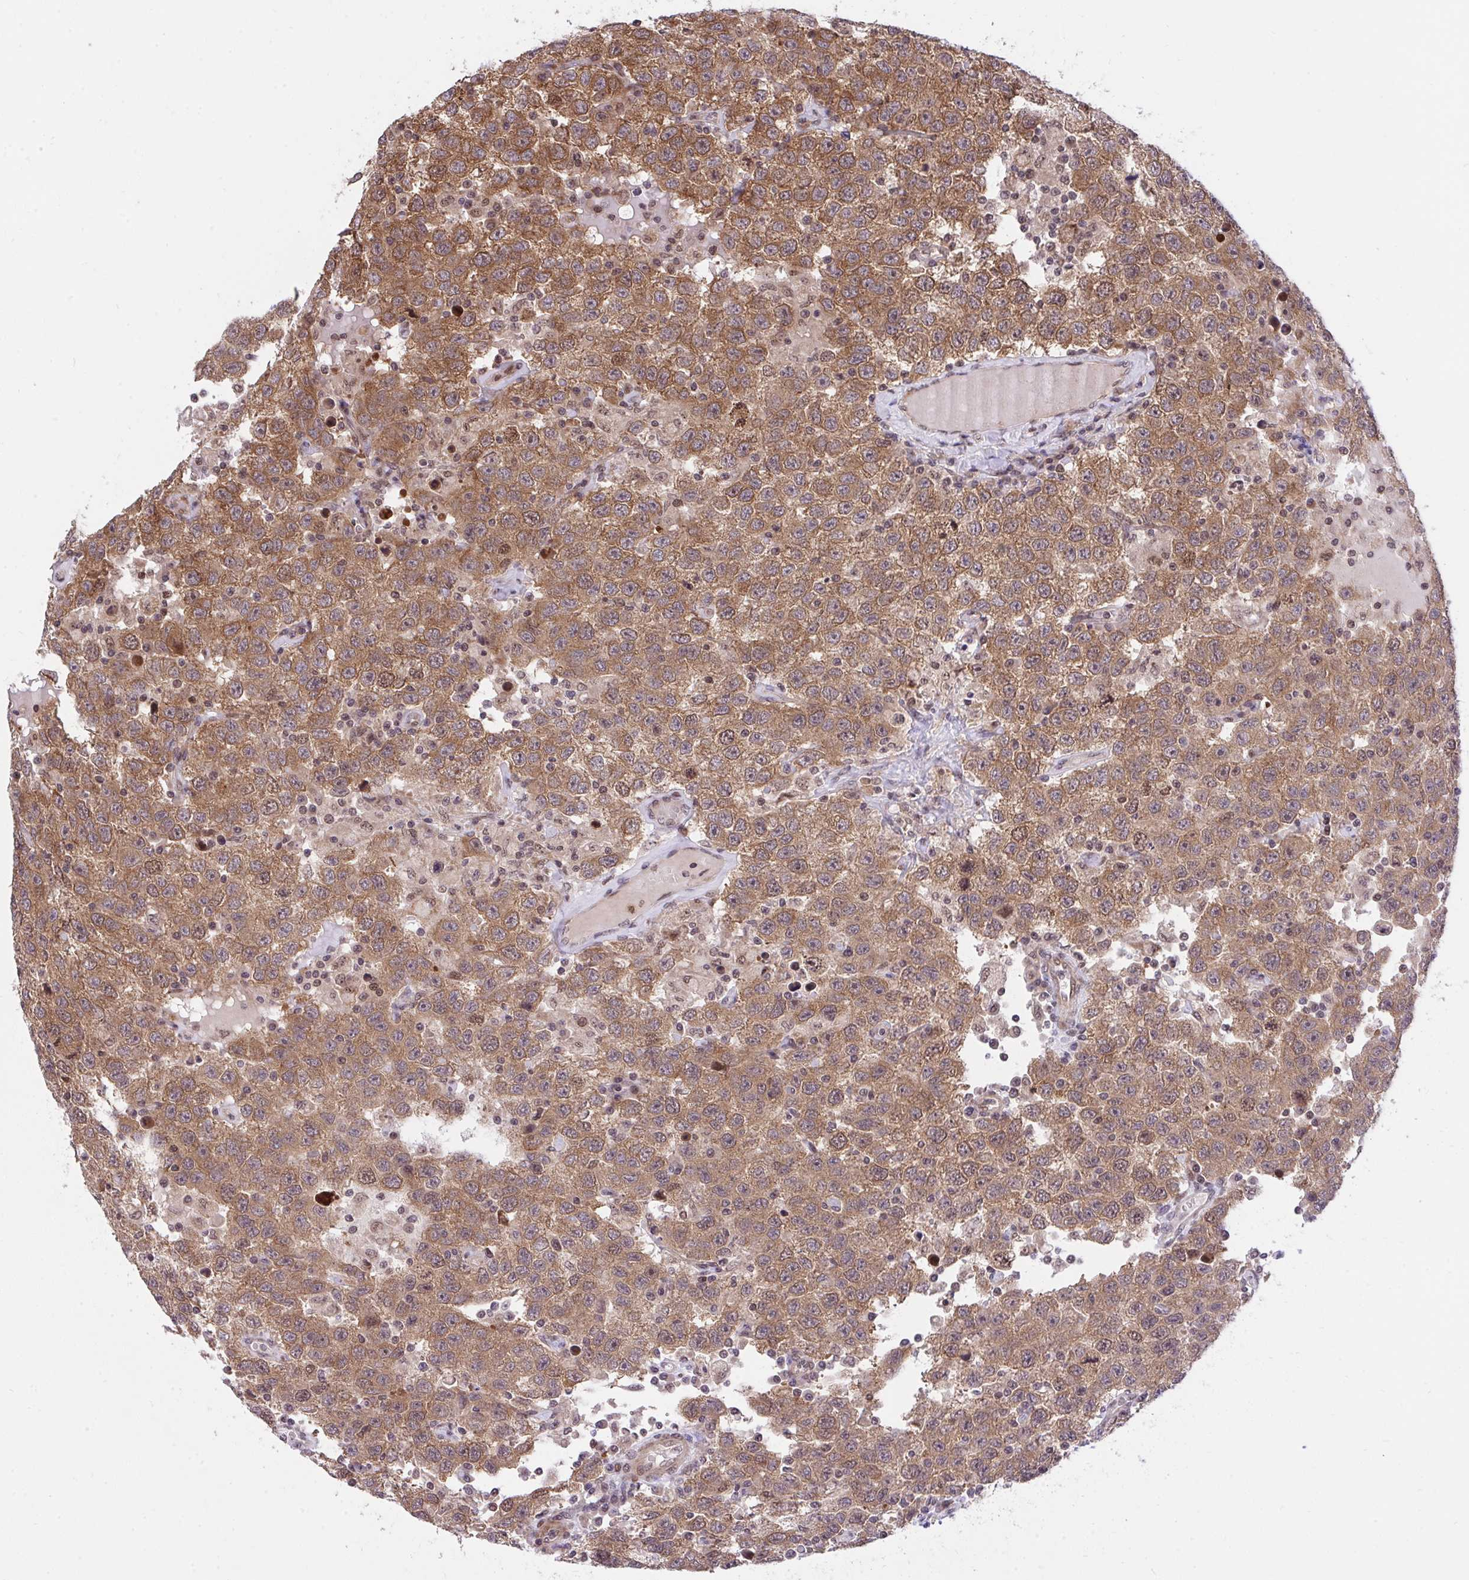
{"staining": {"intensity": "strong", "quantity": ">75%", "location": "cytoplasmic/membranous"}, "tissue": "testis cancer", "cell_type": "Tumor cells", "image_type": "cancer", "snomed": [{"axis": "morphology", "description": "Seminoma, NOS"}, {"axis": "topography", "description": "Testis"}], "caption": "Immunohistochemistry photomicrograph of testis seminoma stained for a protein (brown), which demonstrates high levels of strong cytoplasmic/membranous staining in approximately >75% of tumor cells.", "gene": "ERI1", "patient": {"sex": "male", "age": 41}}